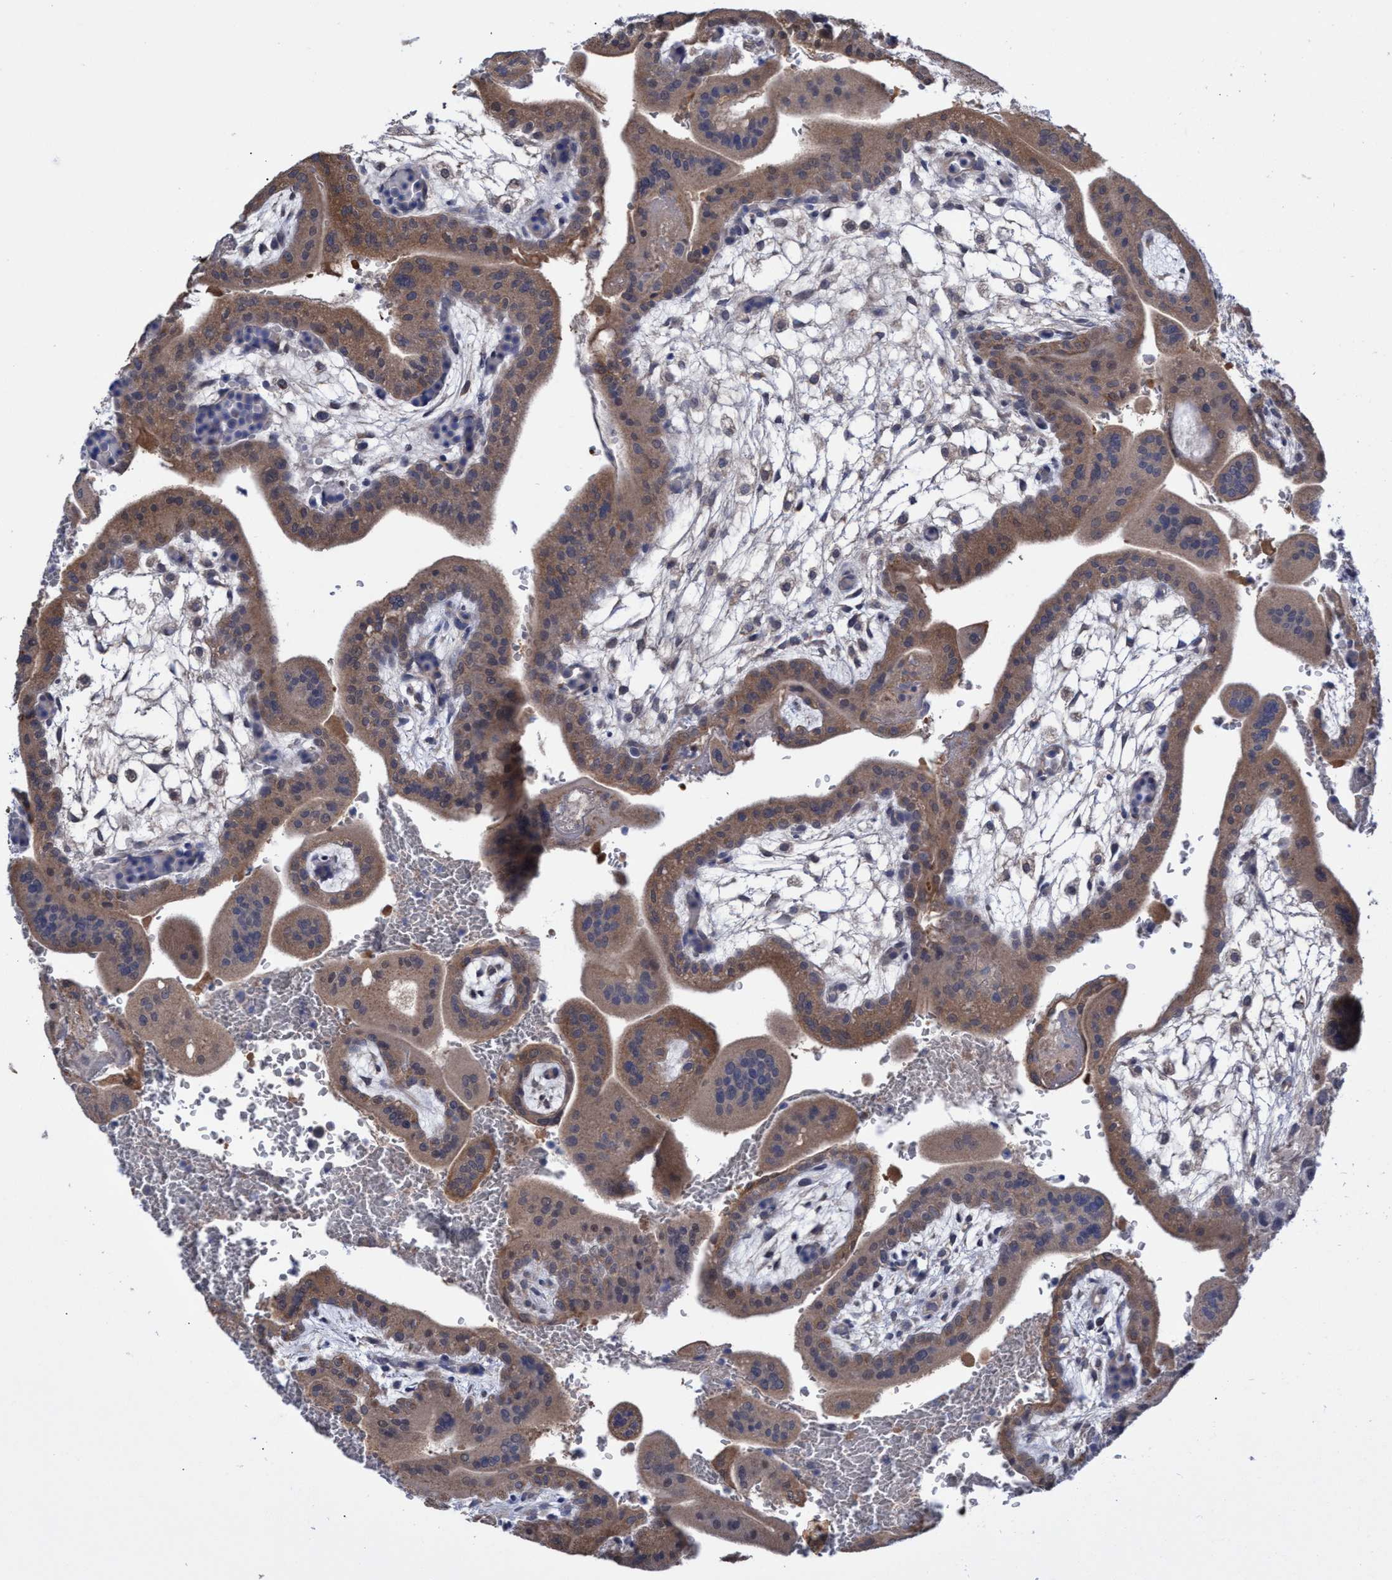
{"staining": {"intensity": "strong", "quantity": ">75%", "location": "cytoplasmic/membranous"}, "tissue": "placenta", "cell_type": "Trophoblastic cells", "image_type": "normal", "snomed": [{"axis": "morphology", "description": "Normal tissue, NOS"}, {"axis": "topography", "description": "Placenta"}], "caption": "This is a photomicrograph of immunohistochemistry staining of unremarkable placenta, which shows strong positivity in the cytoplasmic/membranous of trophoblastic cells.", "gene": "SVEP1", "patient": {"sex": "female", "age": 35}}